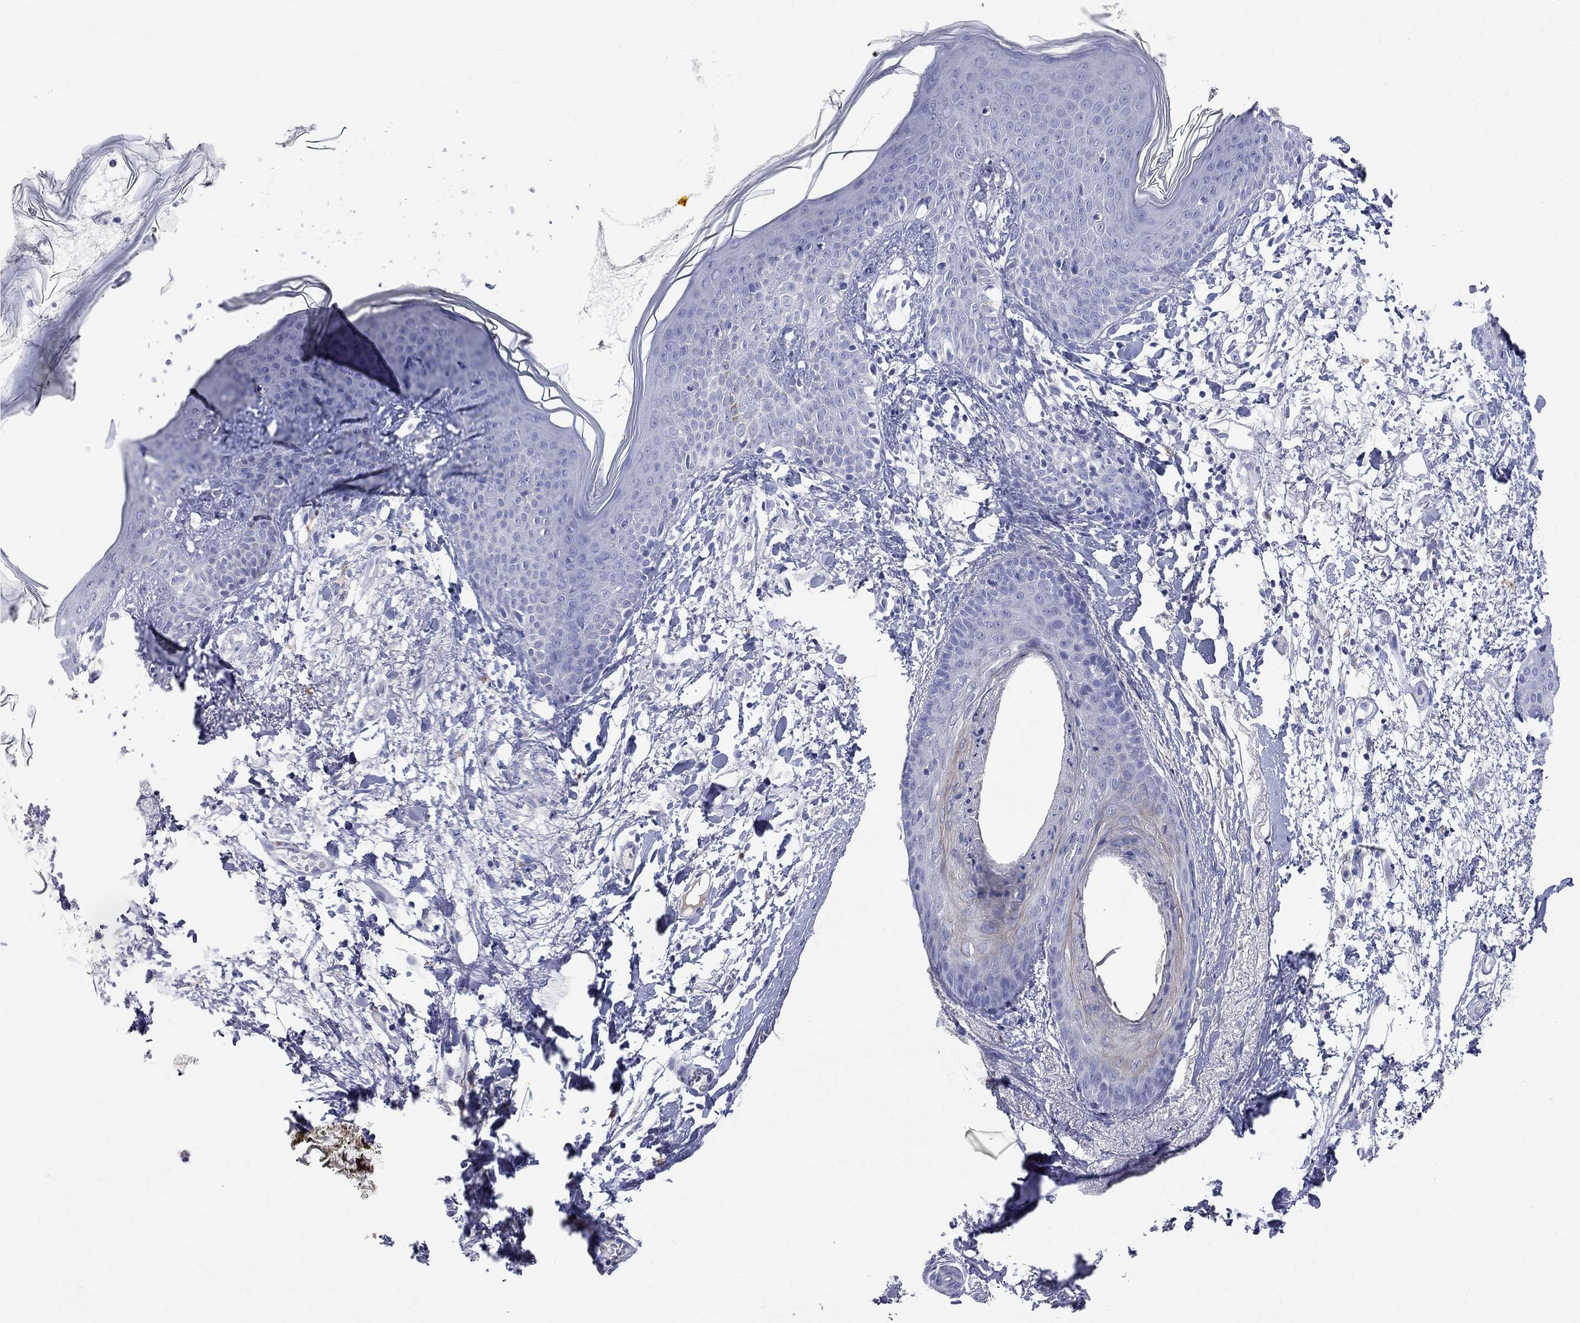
{"staining": {"intensity": "weak", "quantity": "<25%", "location": "cytoplasmic/membranous"}, "tissue": "skin cancer", "cell_type": "Tumor cells", "image_type": "cancer", "snomed": [{"axis": "morphology", "description": "Normal tissue, NOS"}, {"axis": "morphology", "description": "Basal cell carcinoma"}, {"axis": "topography", "description": "Skin"}], "caption": "Immunohistochemical staining of skin basal cell carcinoma displays no significant staining in tumor cells.", "gene": "FAM221B", "patient": {"sex": "male", "age": 84}}